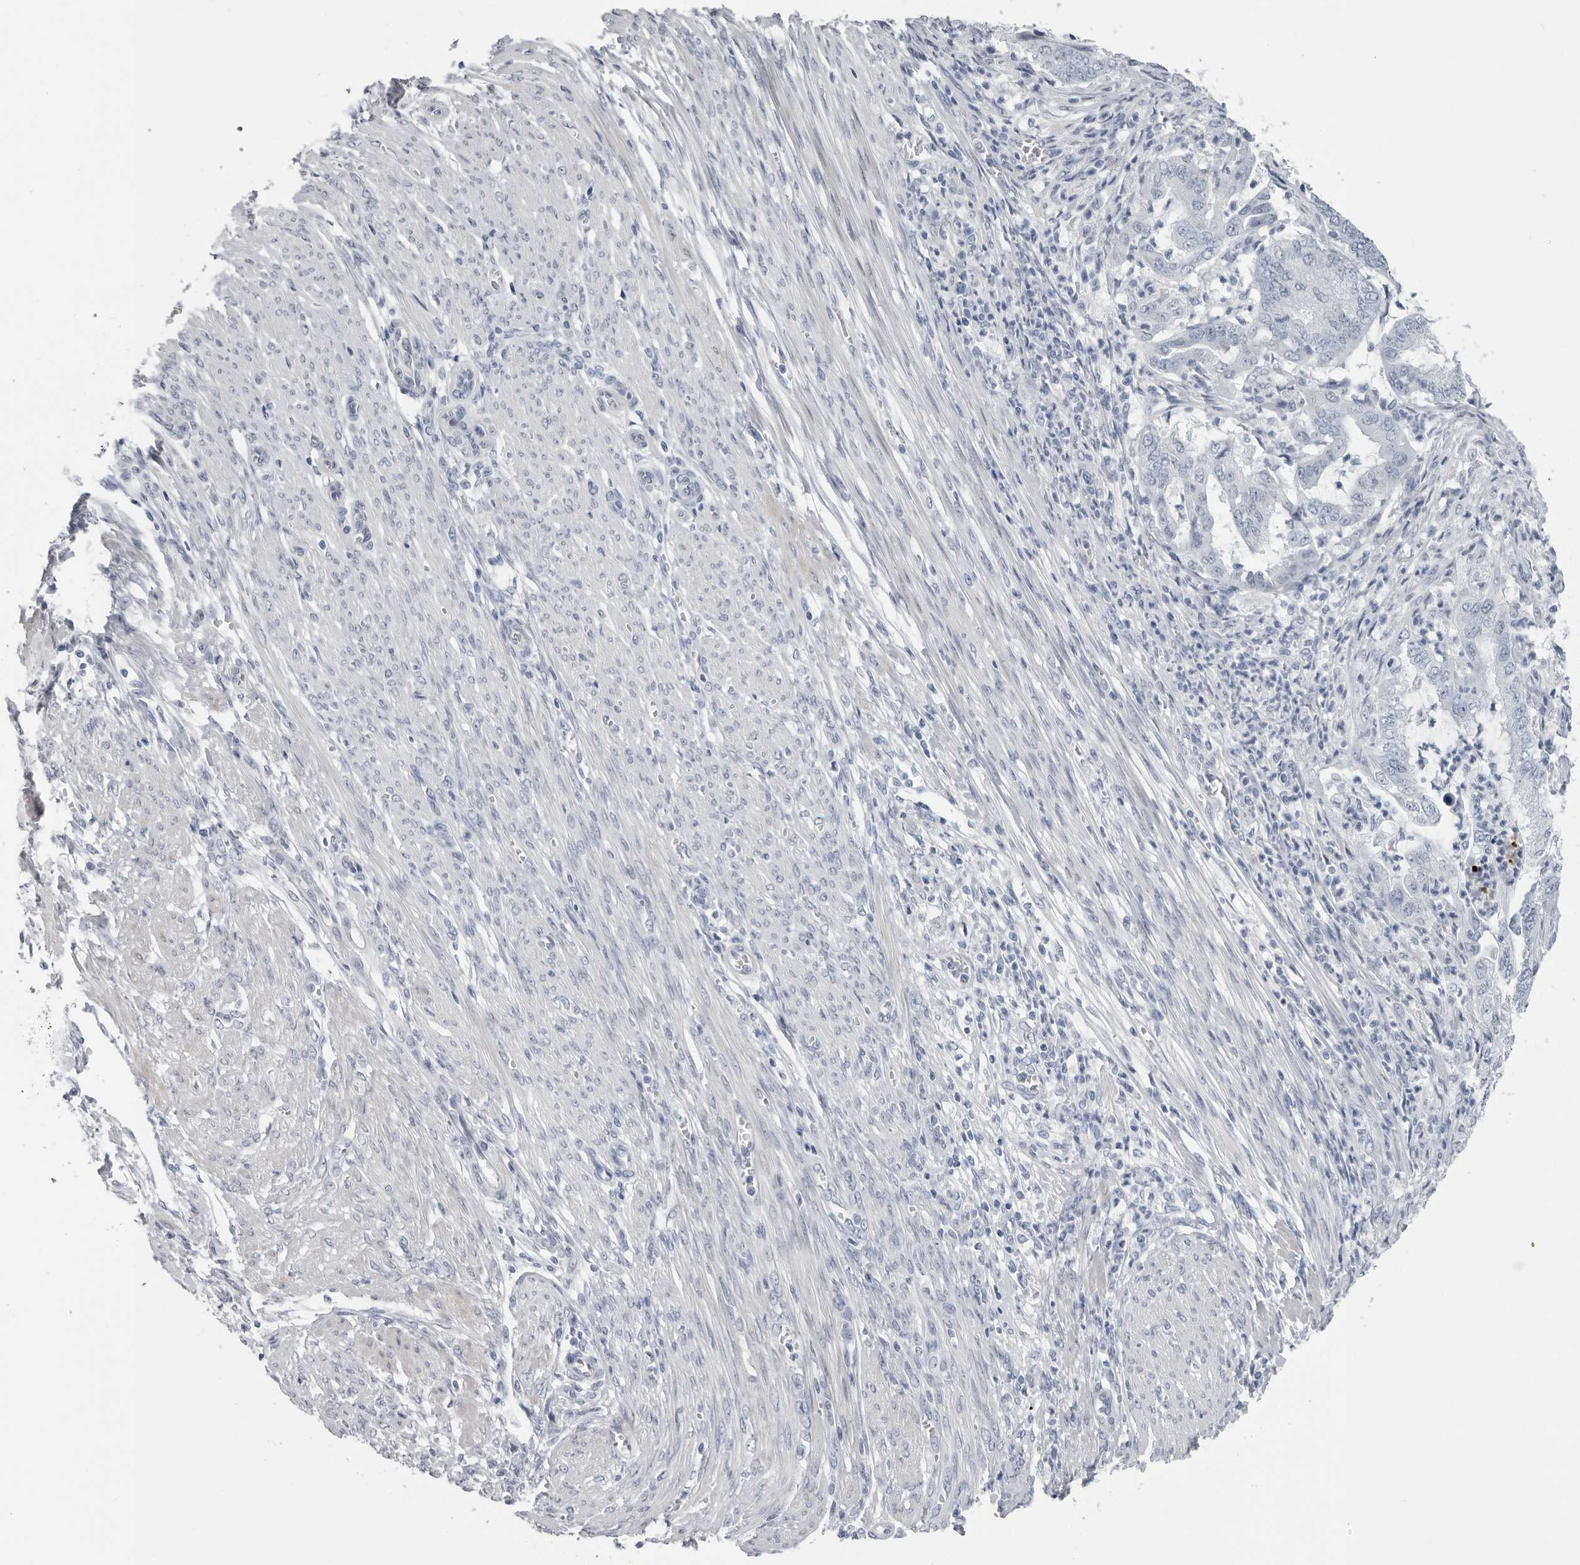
{"staining": {"intensity": "negative", "quantity": "none", "location": "none"}, "tissue": "endometrial cancer", "cell_type": "Tumor cells", "image_type": "cancer", "snomed": [{"axis": "morphology", "description": "Adenocarcinoma, NOS"}, {"axis": "topography", "description": "Endometrium"}], "caption": "Immunohistochemistry of adenocarcinoma (endometrial) demonstrates no positivity in tumor cells.", "gene": "OPLAH", "patient": {"sex": "female", "age": 51}}